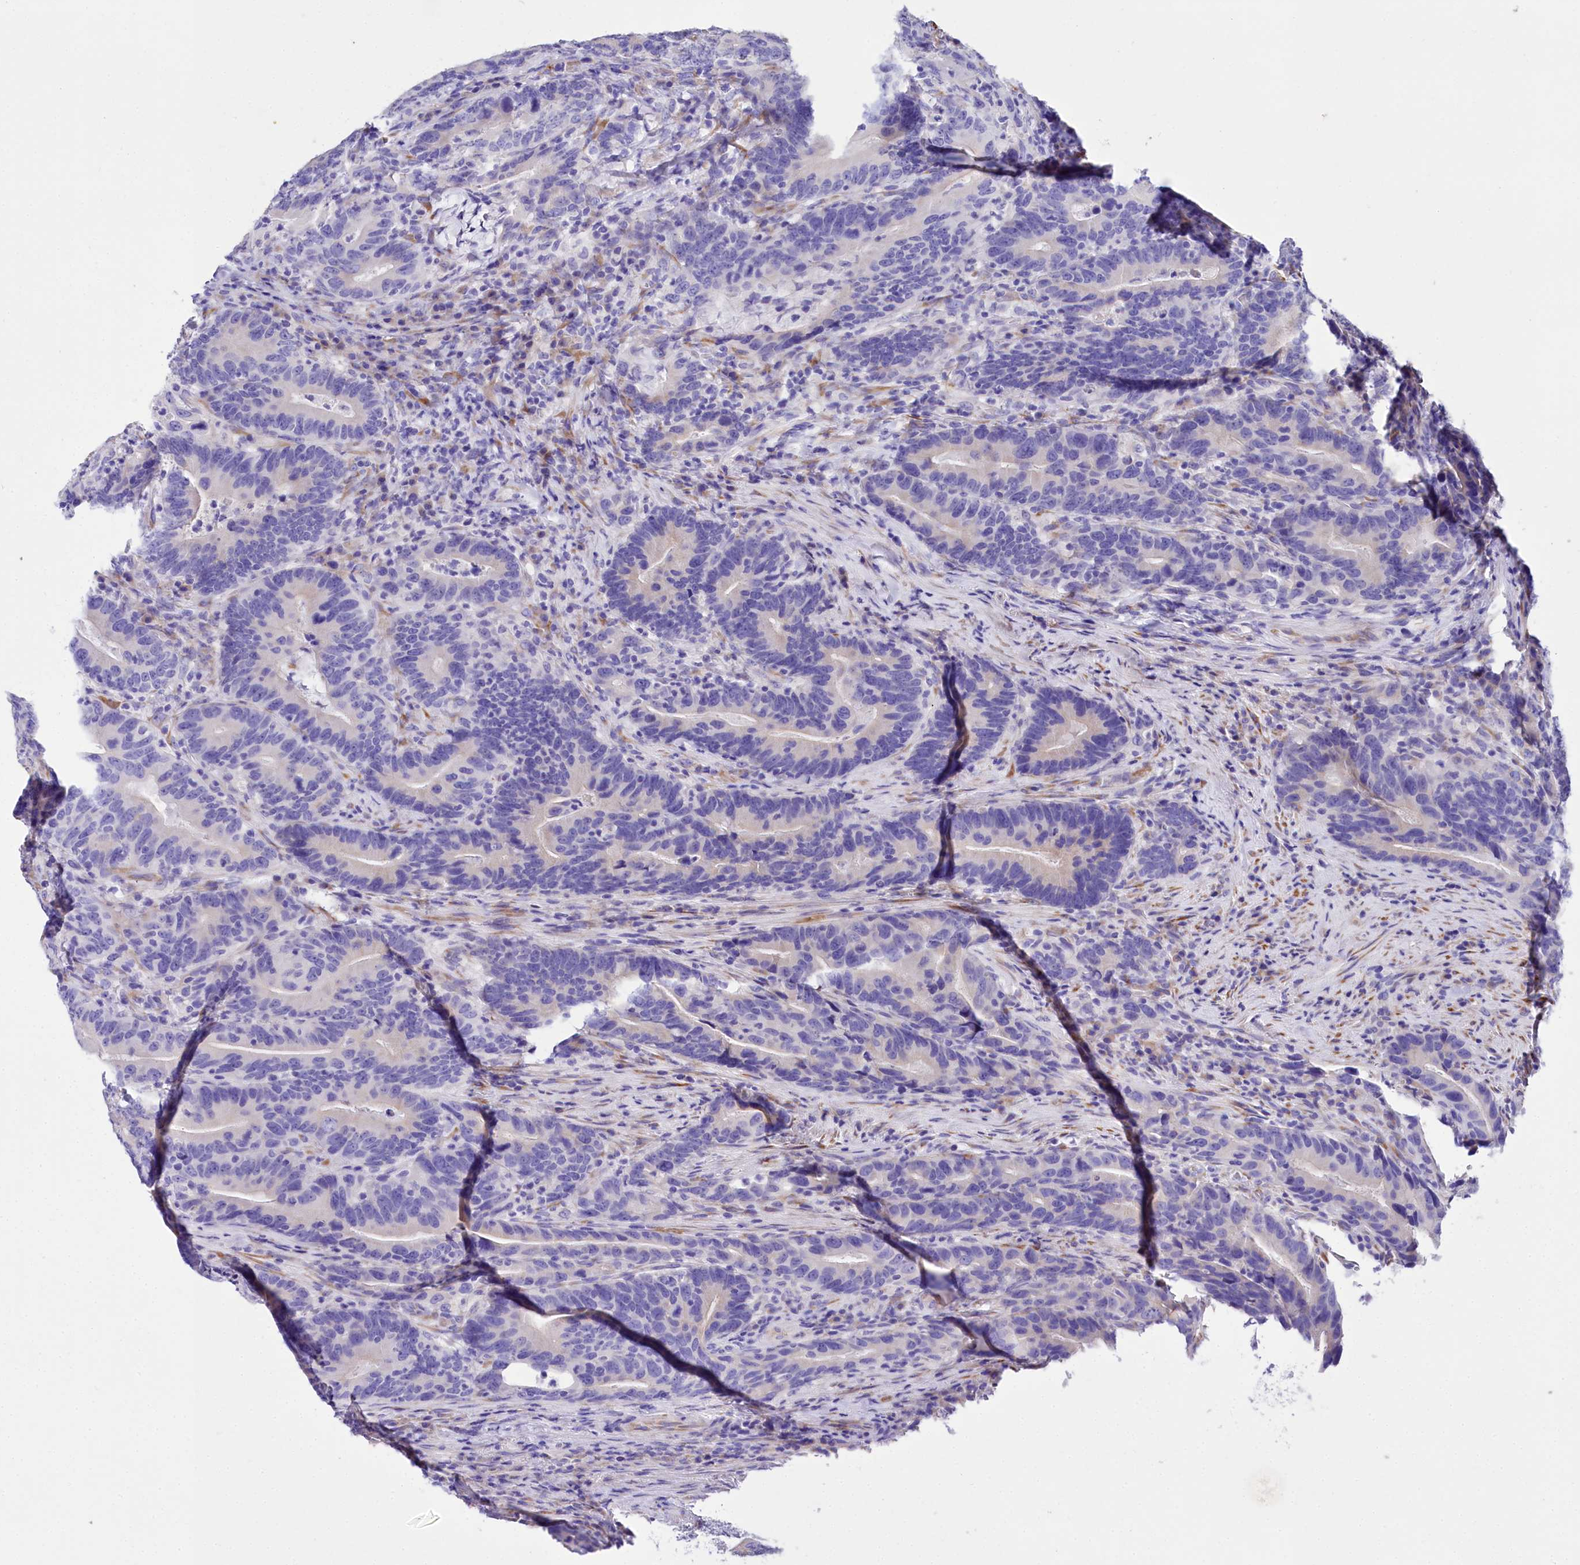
{"staining": {"intensity": "negative", "quantity": "none", "location": "none"}, "tissue": "colorectal cancer", "cell_type": "Tumor cells", "image_type": "cancer", "snomed": [{"axis": "morphology", "description": "Adenocarcinoma, NOS"}, {"axis": "topography", "description": "Colon"}], "caption": "A histopathology image of human colorectal cancer is negative for staining in tumor cells.", "gene": "A2ML1", "patient": {"sex": "female", "age": 66}}